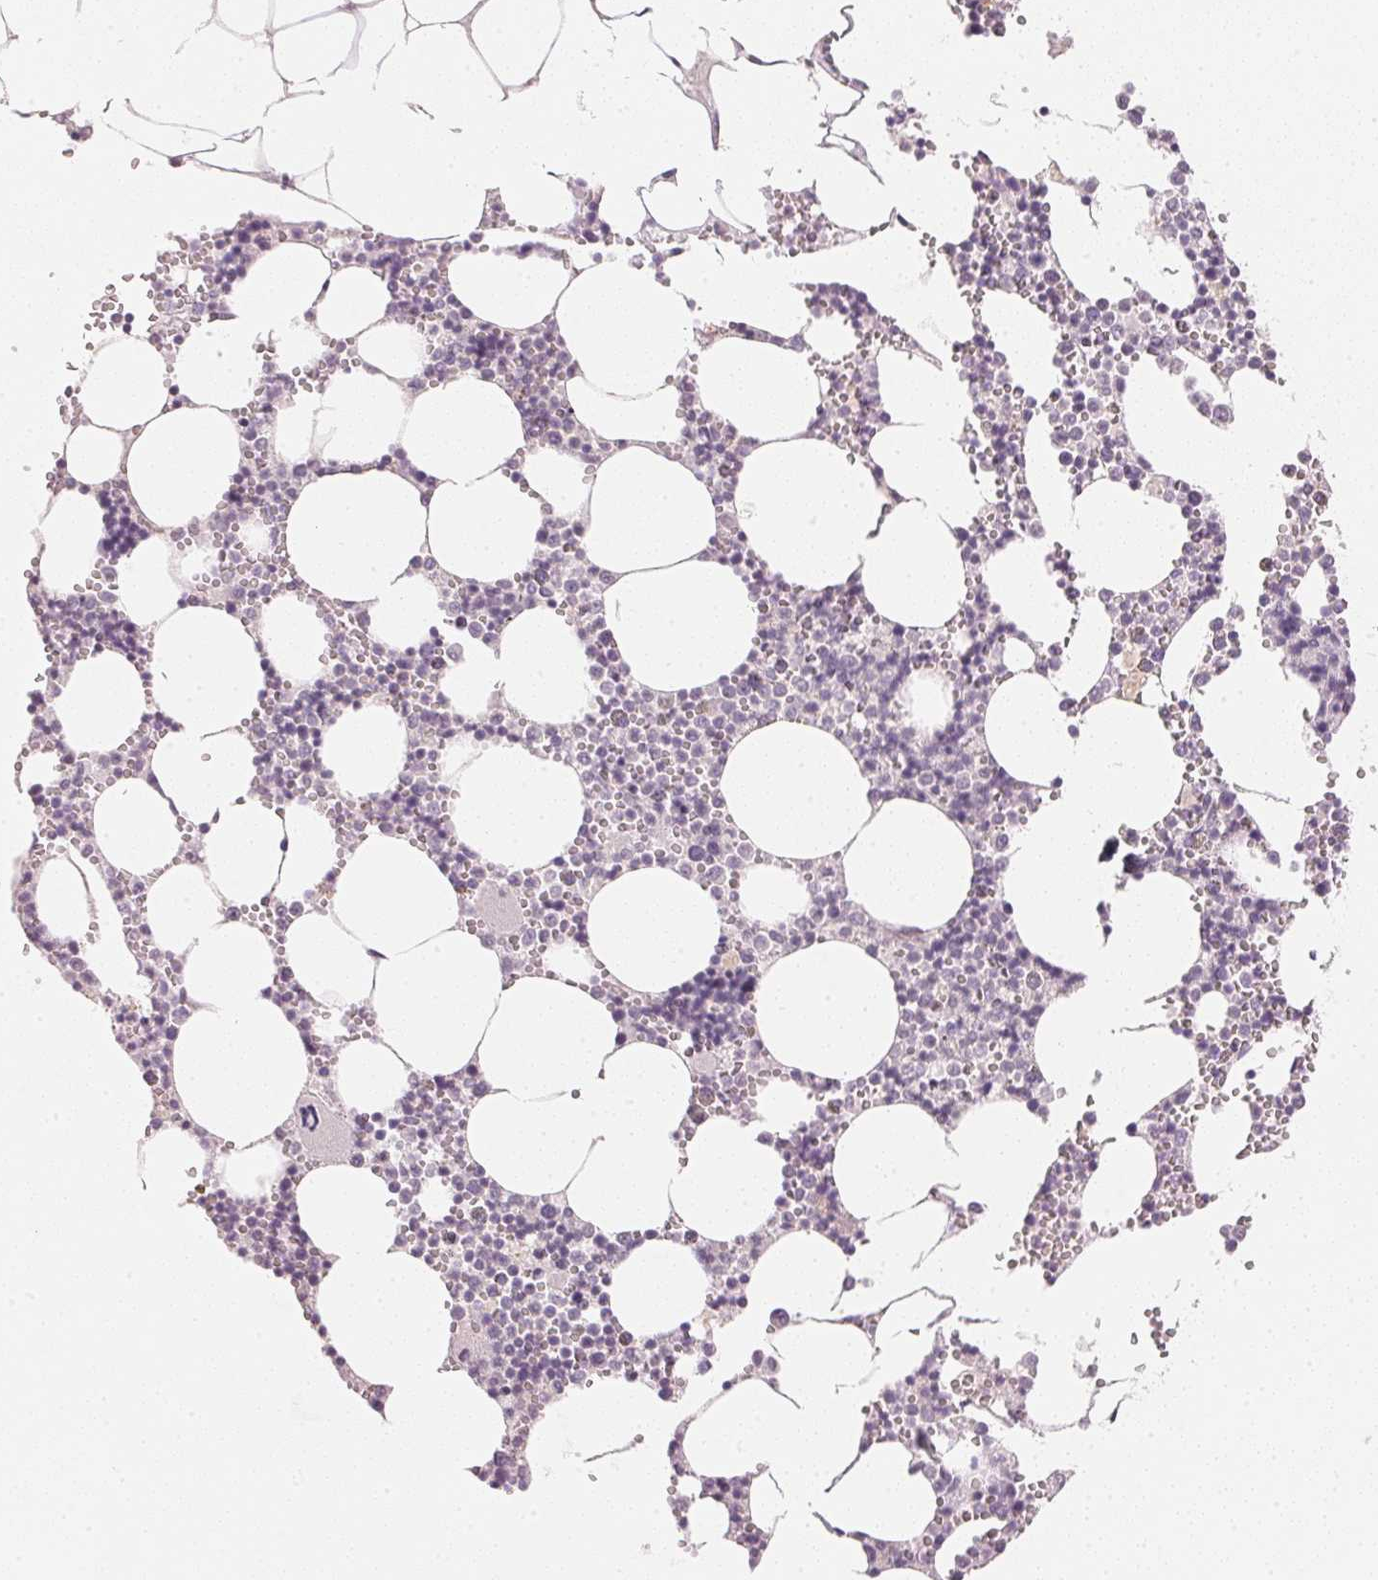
{"staining": {"intensity": "negative", "quantity": "none", "location": "none"}, "tissue": "bone marrow", "cell_type": "Hematopoietic cells", "image_type": "normal", "snomed": [{"axis": "morphology", "description": "Normal tissue, NOS"}, {"axis": "topography", "description": "Bone marrow"}], "caption": "The IHC image has no significant expression in hematopoietic cells of bone marrow.", "gene": "SMTN", "patient": {"sex": "male", "age": 54}}